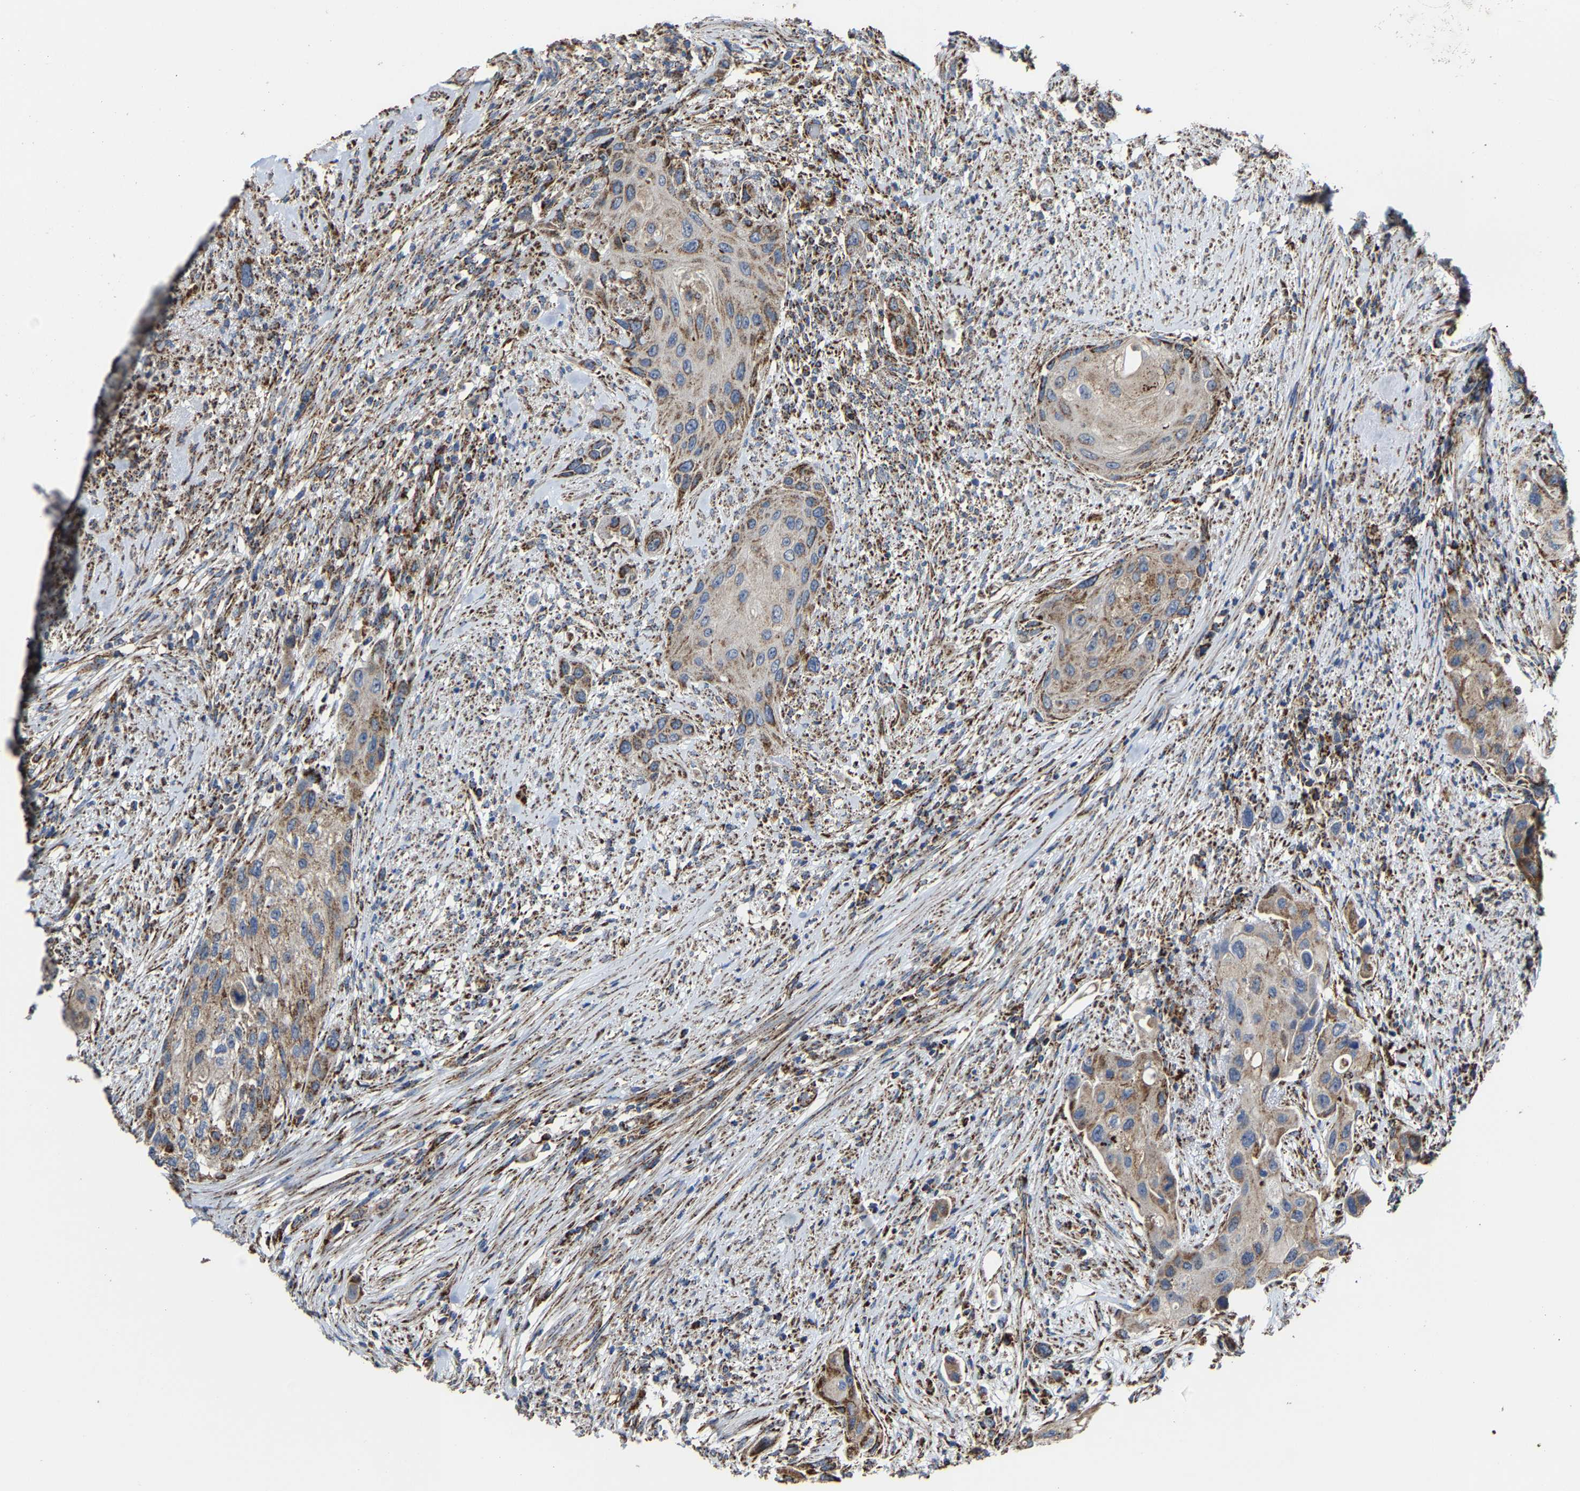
{"staining": {"intensity": "moderate", "quantity": "25%-75%", "location": "cytoplasmic/membranous"}, "tissue": "urothelial cancer", "cell_type": "Tumor cells", "image_type": "cancer", "snomed": [{"axis": "morphology", "description": "Urothelial carcinoma, High grade"}, {"axis": "topography", "description": "Urinary bladder"}], "caption": "A micrograph of urothelial cancer stained for a protein shows moderate cytoplasmic/membranous brown staining in tumor cells.", "gene": "NDUFV3", "patient": {"sex": "female", "age": 56}}